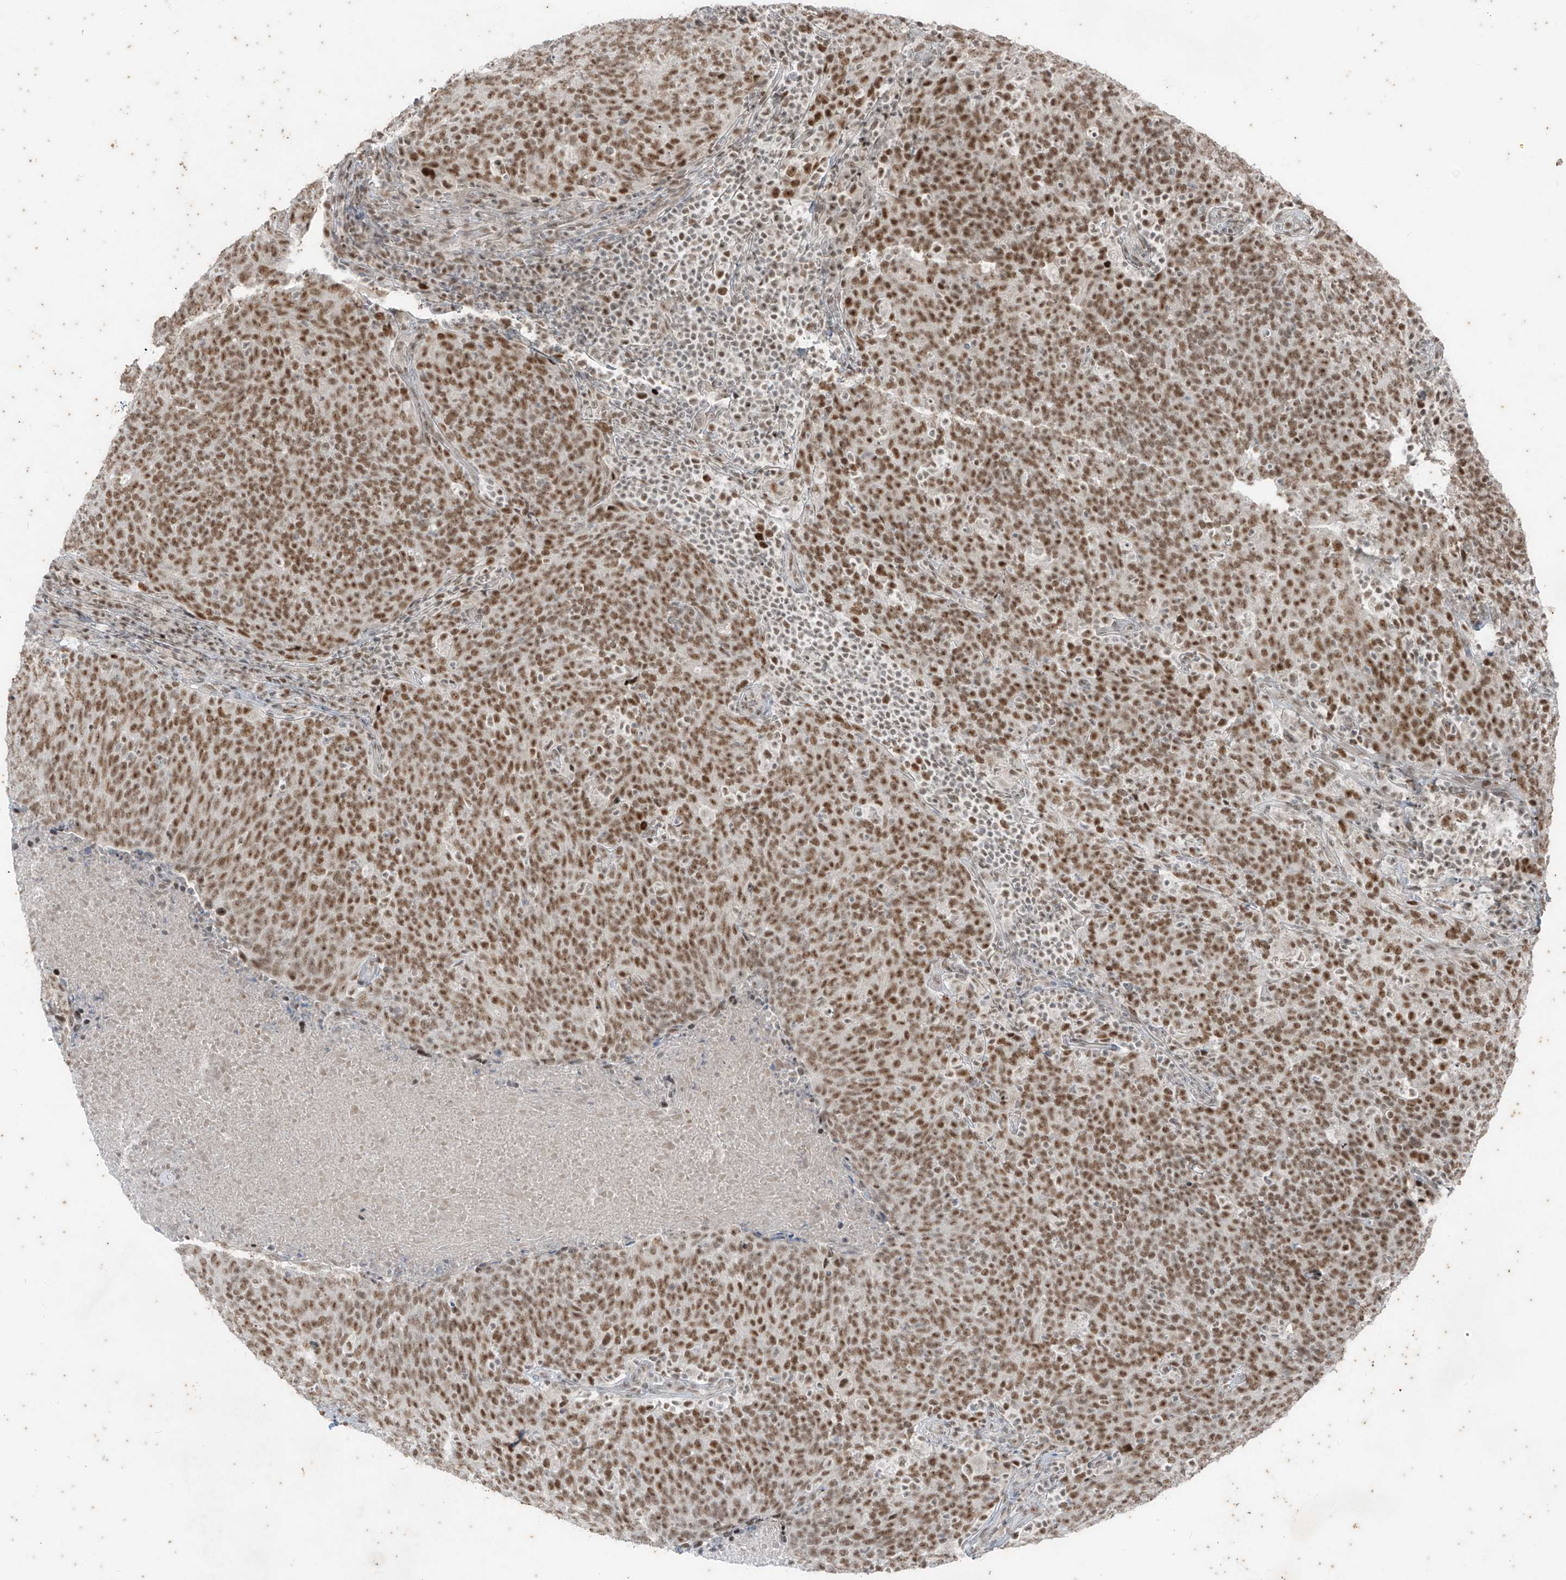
{"staining": {"intensity": "moderate", "quantity": ">75%", "location": "nuclear"}, "tissue": "head and neck cancer", "cell_type": "Tumor cells", "image_type": "cancer", "snomed": [{"axis": "morphology", "description": "Squamous cell carcinoma, NOS"}, {"axis": "morphology", "description": "Squamous cell carcinoma, metastatic, NOS"}, {"axis": "topography", "description": "Lymph node"}, {"axis": "topography", "description": "Head-Neck"}], "caption": "This photomicrograph shows immunohistochemistry staining of head and neck squamous cell carcinoma, with medium moderate nuclear expression in approximately >75% of tumor cells.", "gene": "ZNF354B", "patient": {"sex": "male", "age": 62}}